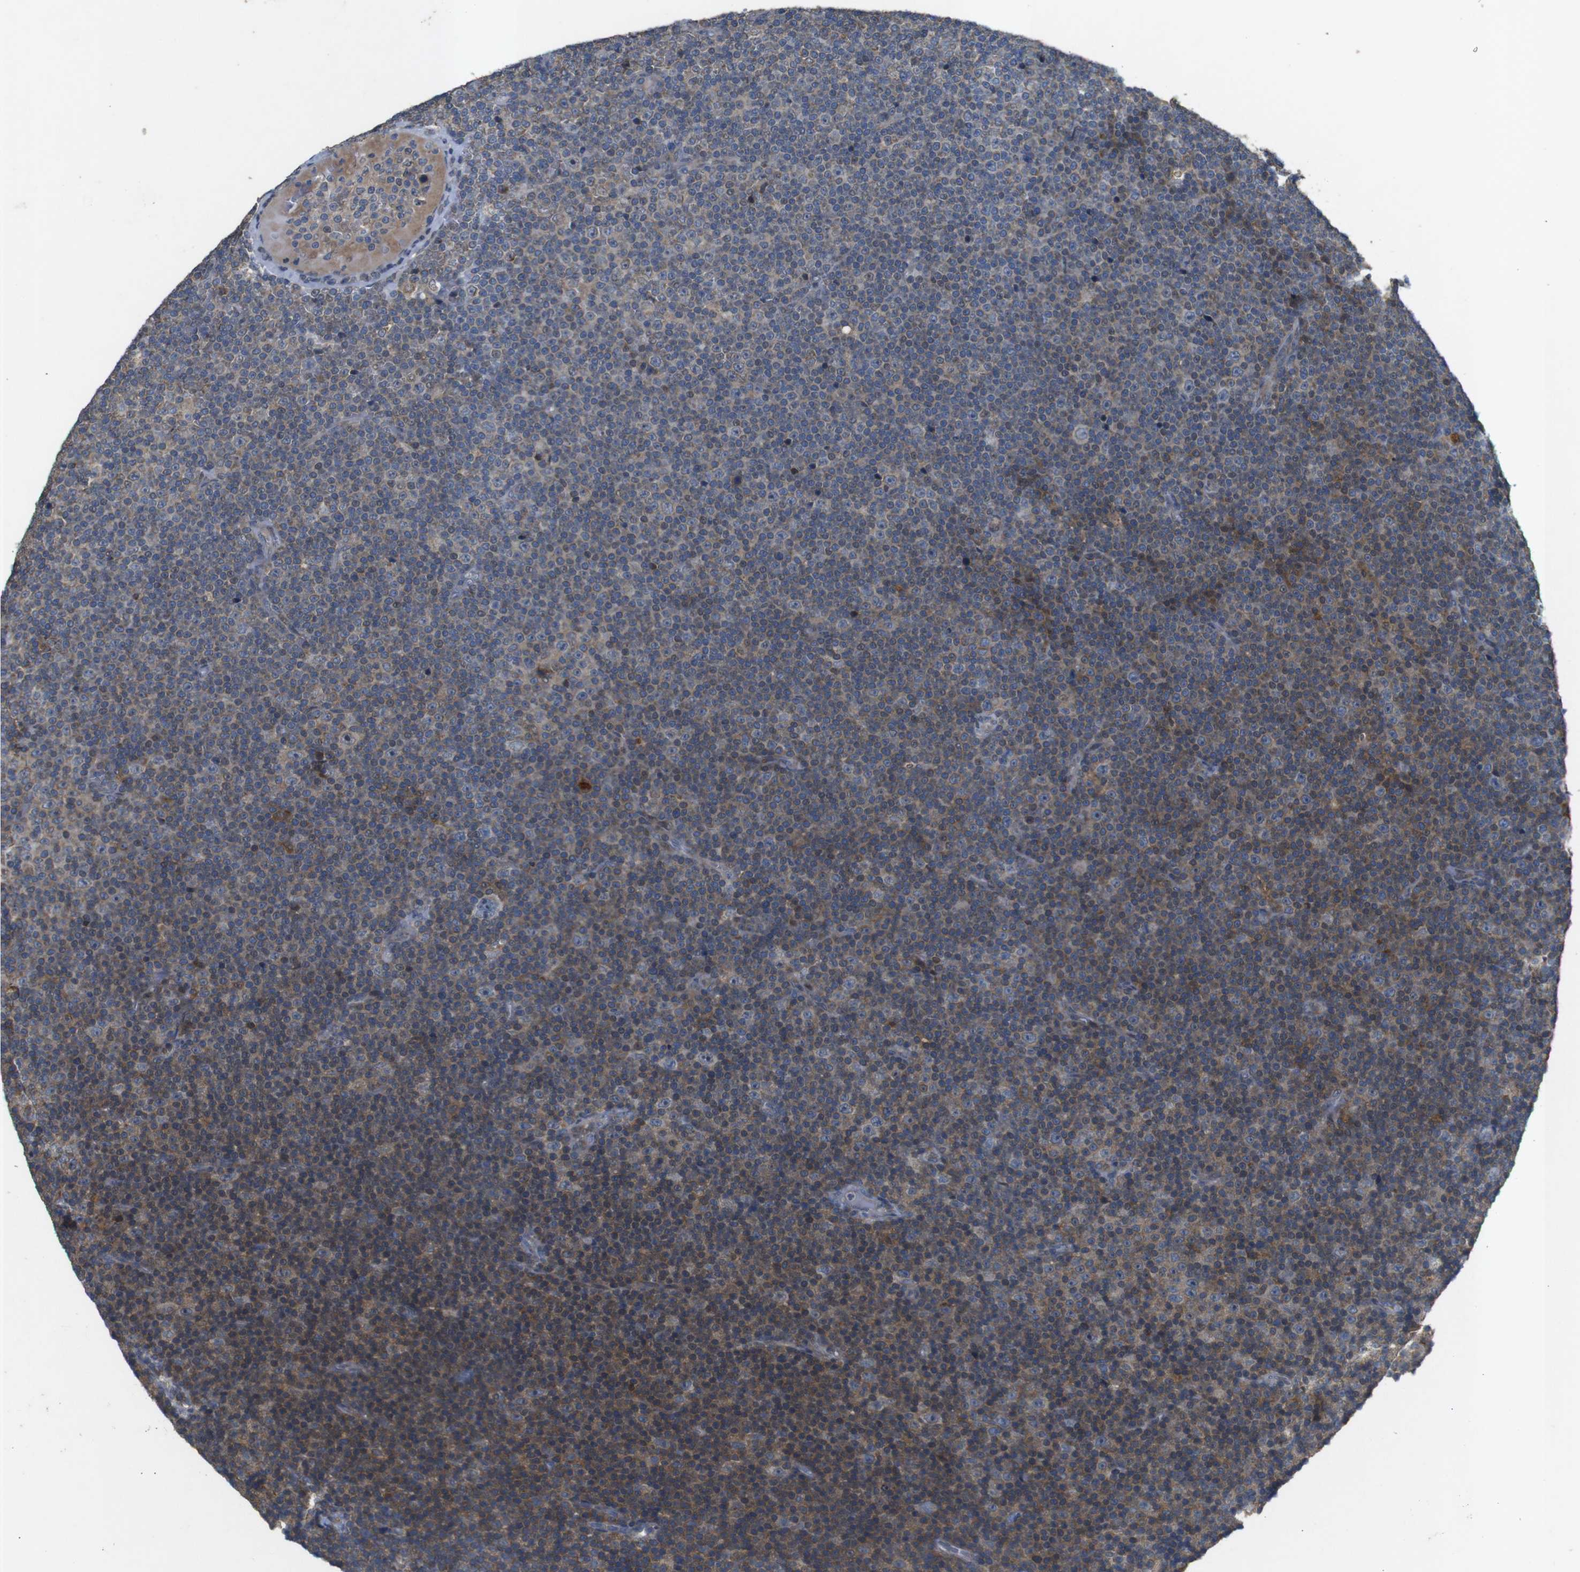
{"staining": {"intensity": "weak", "quantity": "25%-75%", "location": "cytoplasmic/membranous"}, "tissue": "lymphoma", "cell_type": "Tumor cells", "image_type": "cancer", "snomed": [{"axis": "morphology", "description": "Malignant lymphoma, non-Hodgkin's type, Low grade"}, {"axis": "topography", "description": "Lymph node"}], "caption": "Malignant lymphoma, non-Hodgkin's type (low-grade) stained with immunohistochemistry displays weak cytoplasmic/membranous expression in approximately 25%-75% of tumor cells.", "gene": "MAGI2", "patient": {"sex": "female", "age": 67}}